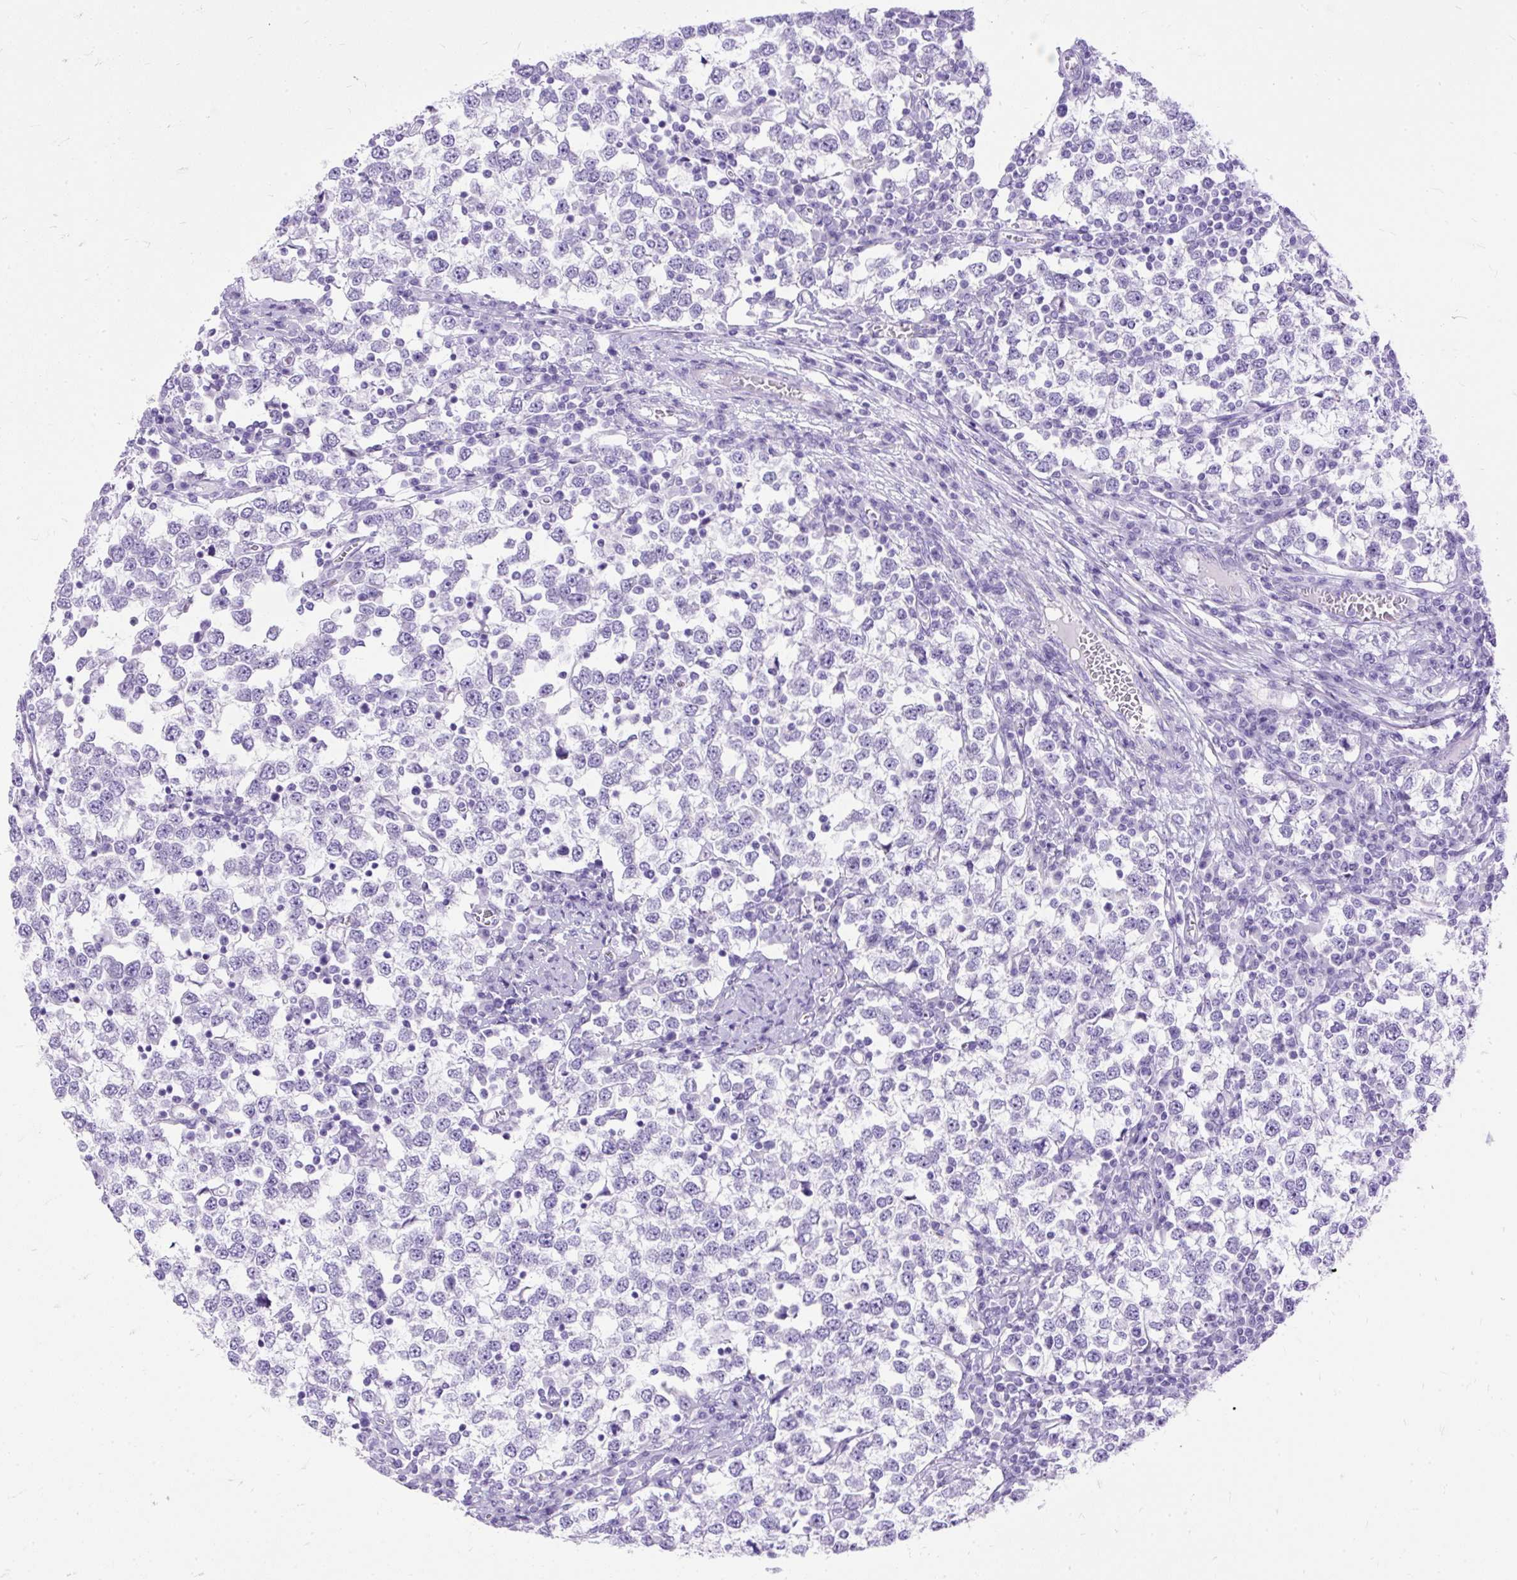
{"staining": {"intensity": "negative", "quantity": "none", "location": "none"}, "tissue": "testis cancer", "cell_type": "Tumor cells", "image_type": "cancer", "snomed": [{"axis": "morphology", "description": "Seminoma, NOS"}, {"axis": "topography", "description": "Testis"}], "caption": "Human seminoma (testis) stained for a protein using IHC demonstrates no positivity in tumor cells.", "gene": "HEY1", "patient": {"sex": "male", "age": 65}}